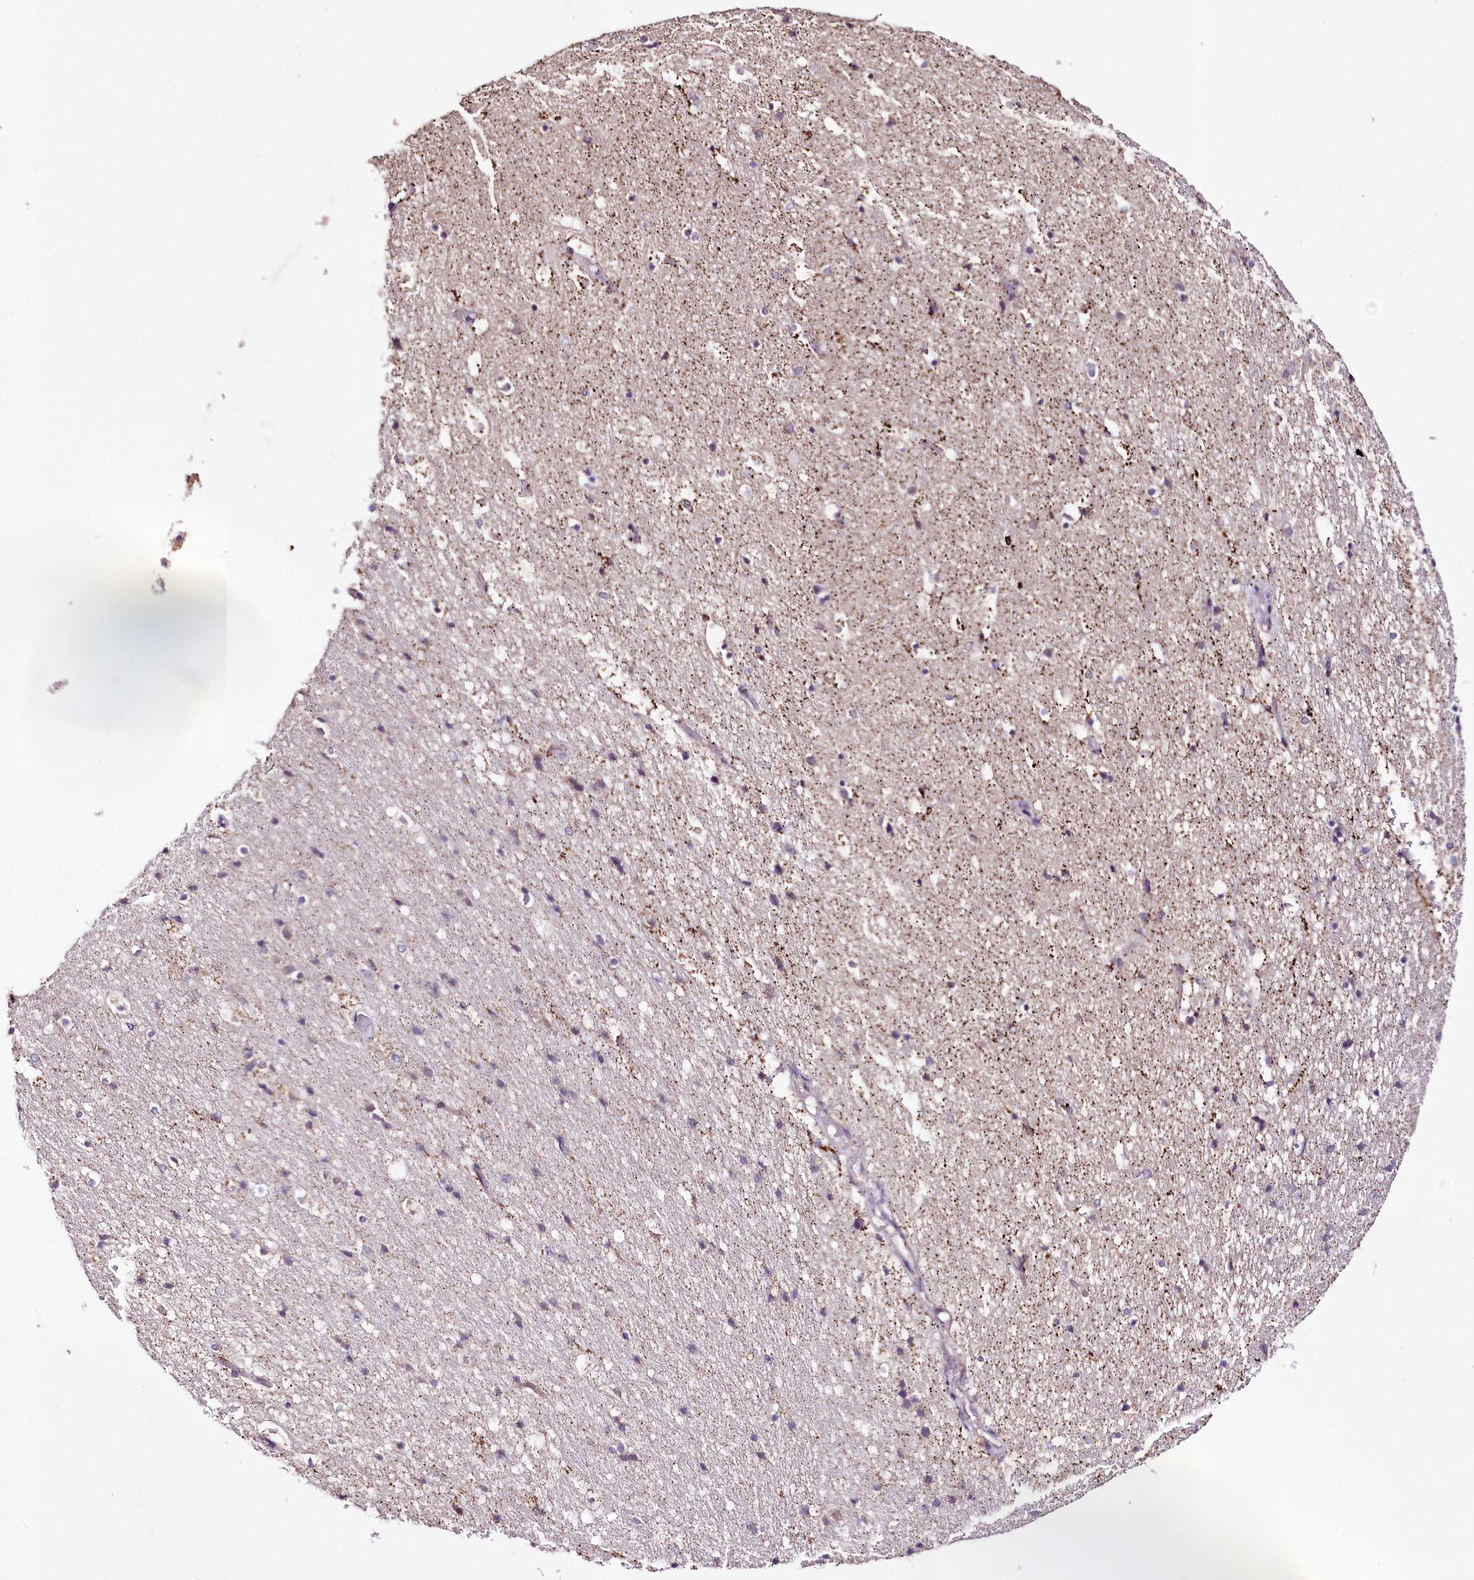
{"staining": {"intensity": "moderate", "quantity": "<25%", "location": "cytoplasmic/membranous"}, "tissue": "hippocampus", "cell_type": "Glial cells", "image_type": "normal", "snomed": [{"axis": "morphology", "description": "Normal tissue, NOS"}, {"axis": "topography", "description": "Hippocampus"}], "caption": "Benign hippocampus was stained to show a protein in brown. There is low levels of moderate cytoplasmic/membranous positivity in approximately <25% of glial cells. The protein is stained brown, and the nuclei are stained in blue (DAB (3,3'-diaminobenzidine) IHC with brightfield microscopy, high magnification).", "gene": "ATE1", "patient": {"sex": "female", "age": 52}}